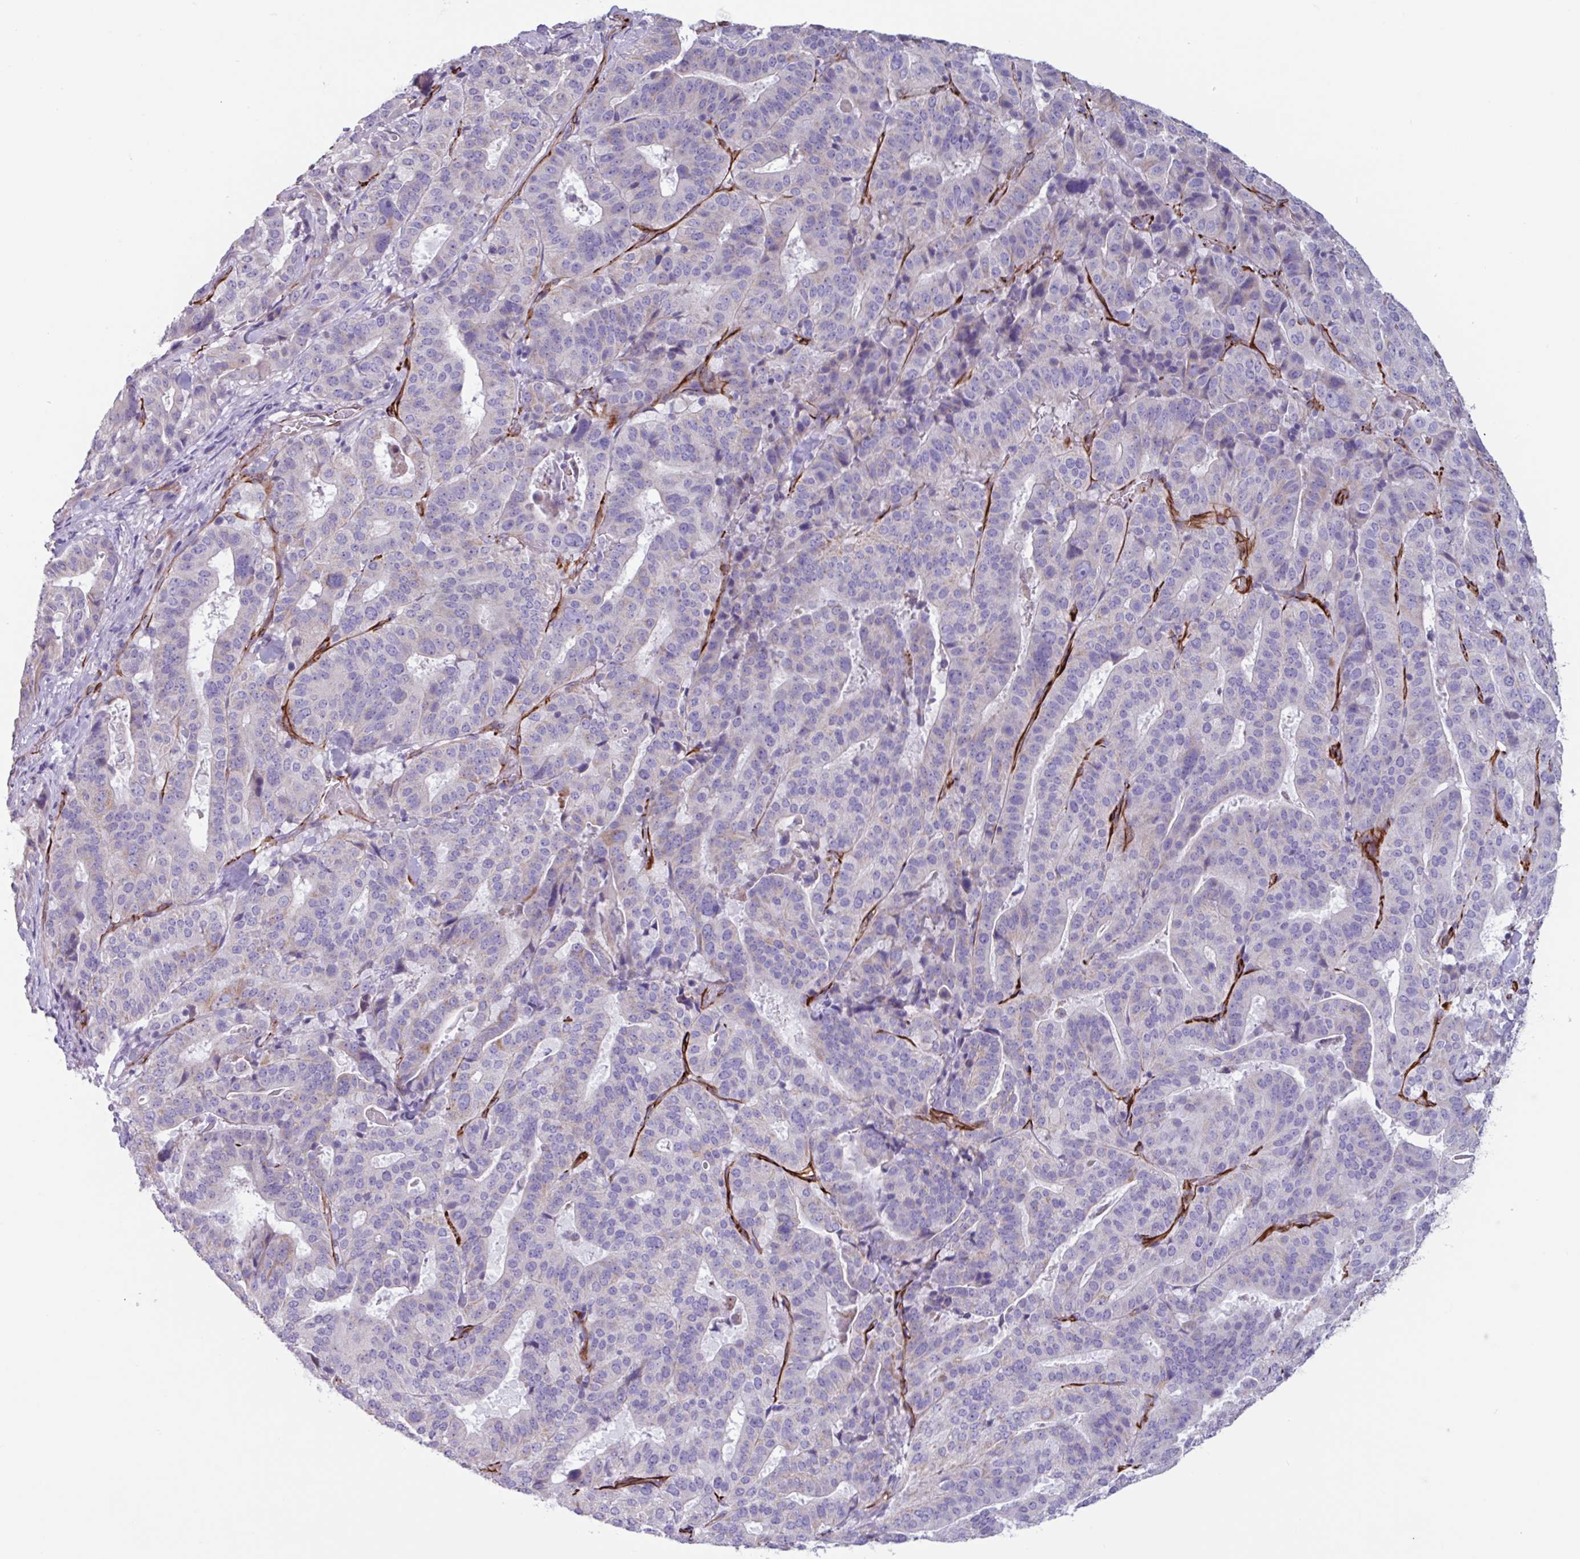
{"staining": {"intensity": "negative", "quantity": "none", "location": "none"}, "tissue": "stomach cancer", "cell_type": "Tumor cells", "image_type": "cancer", "snomed": [{"axis": "morphology", "description": "Adenocarcinoma, NOS"}, {"axis": "topography", "description": "Stomach"}], "caption": "This is an IHC histopathology image of stomach cancer (adenocarcinoma). There is no positivity in tumor cells.", "gene": "BTD", "patient": {"sex": "male", "age": 48}}